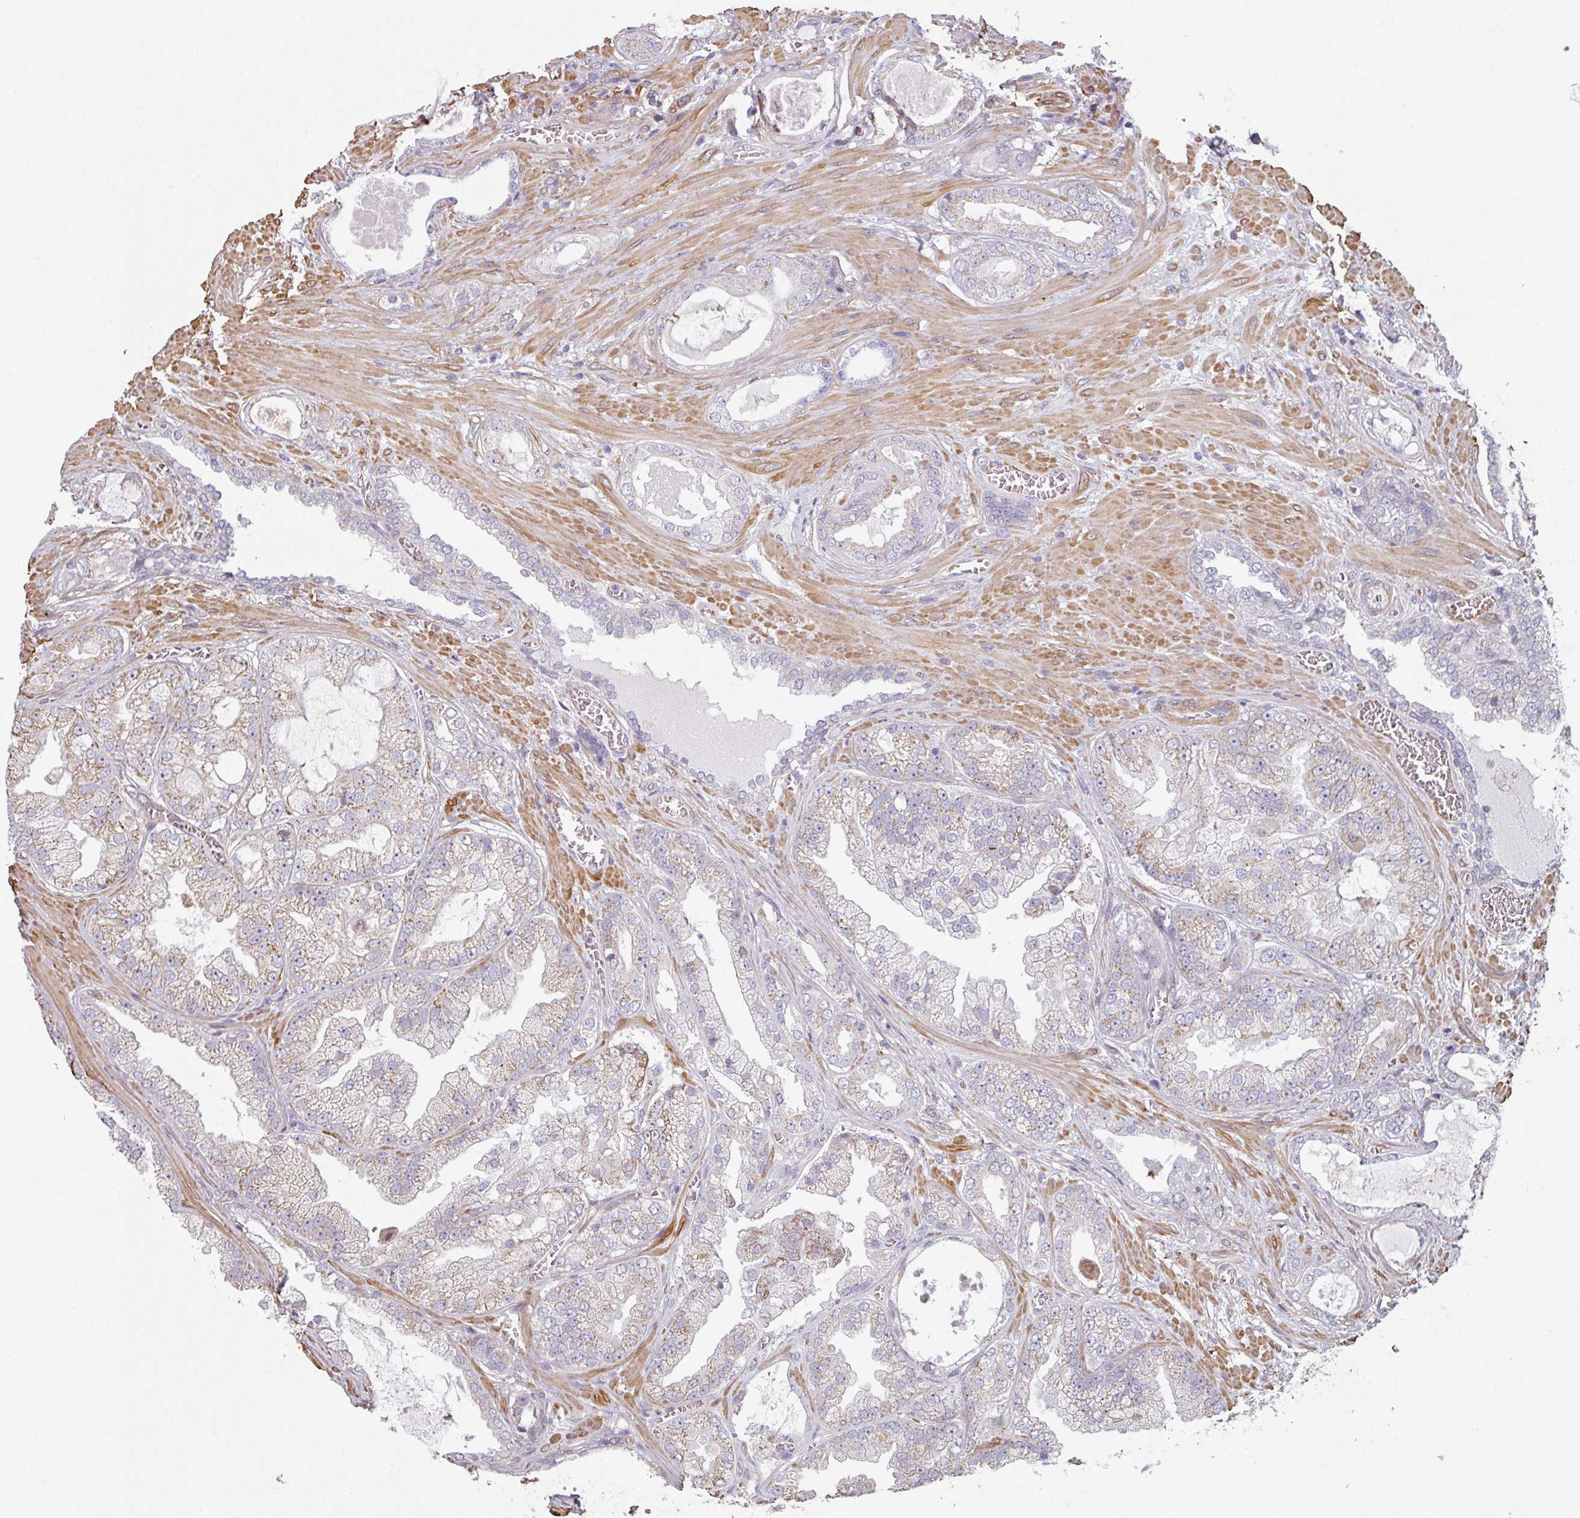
{"staining": {"intensity": "weak", "quantity": "<25%", "location": "cytoplasmic/membranous"}, "tissue": "prostate cancer", "cell_type": "Tumor cells", "image_type": "cancer", "snomed": [{"axis": "morphology", "description": "Adenocarcinoma, Low grade"}, {"axis": "topography", "description": "Prostate"}], "caption": "Prostate cancer (low-grade adenocarcinoma) was stained to show a protein in brown. There is no significant positivity in tumor cells. Brightfield microscopy of immunohistochemistry stained with DAB (brown) and hematoxylin (blue), captured at high magnification.", "gene": "GSTA4", "patient": {"sex": "male", "age": 57}}